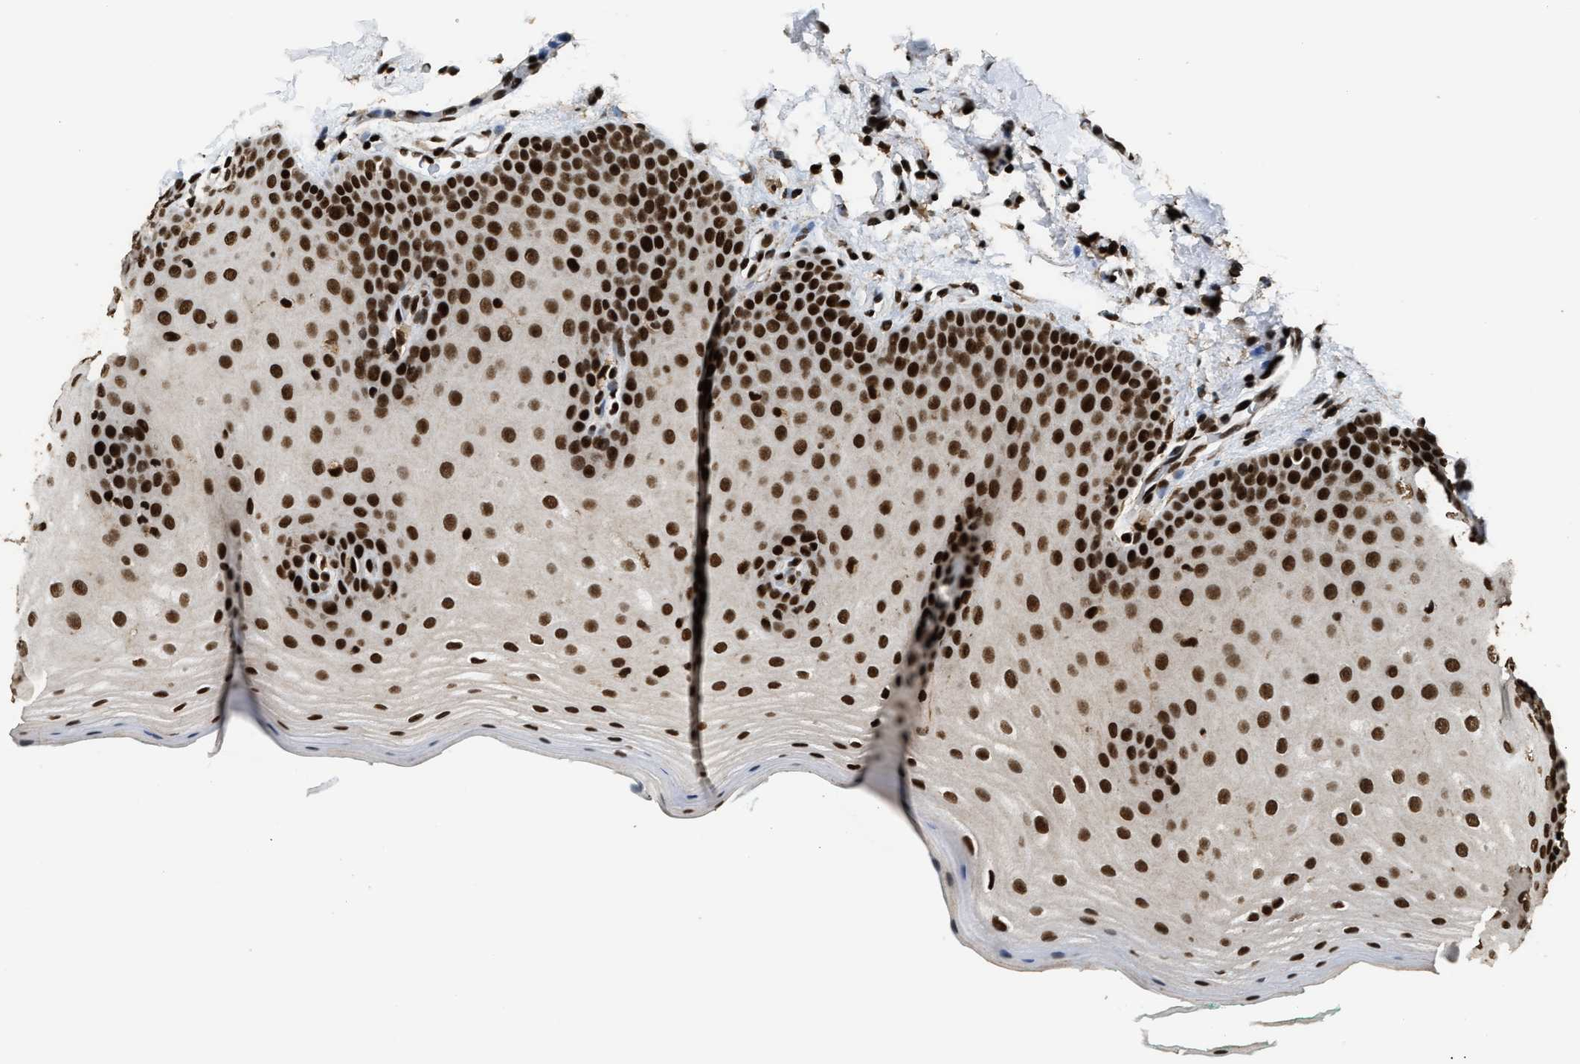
{"staining": {"intensity": "strong", "quantity": ">75%", "location": "nuclear"}, "tissue": "oral mucosa", "cell_type": "Squamous epithelial cells", "image_type": "normal", "snomed": [{"axis": "morphology", "description": "Normal tissue, NOS"}, {"axis": "topography", "description": "Skin"}, {"axis": "topography", "description": "Oral tissue"}], "caption": "Oral mucosa stained with DAB (3,3'-diaminobenzidine) immunohistochemistry (IHC) displays high levels of strong nuclear staining in about >75% of squamous epithelial cells.", "gene": "RAD21", "patient": {"sex": "male", "age": 84}}